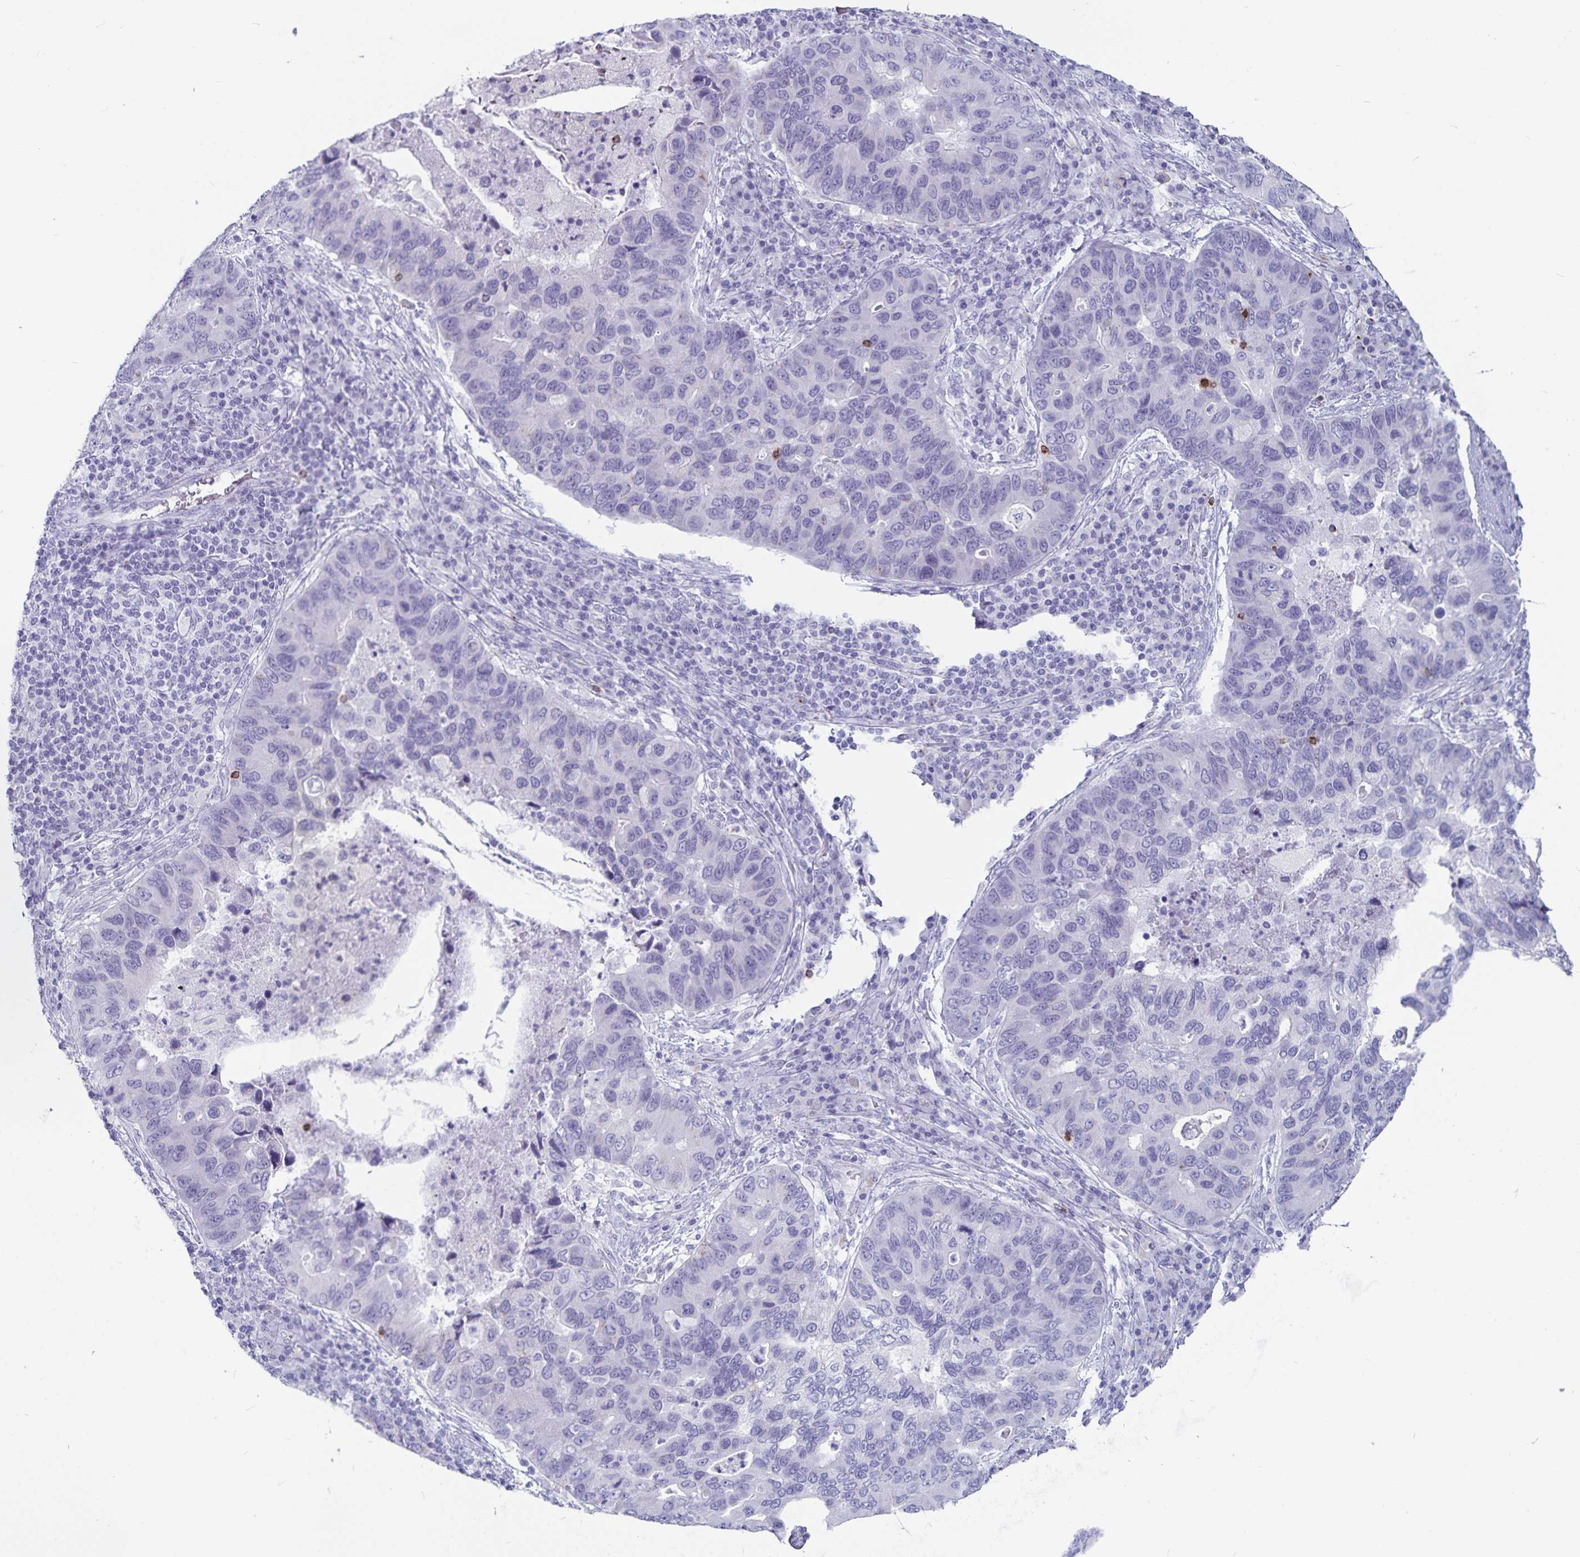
{"staining": {"intensity": "negative", "quantity": "none", "location": "none"}, "tissue": "lung cancer", "cell_type": "Tumor cells", "image_type": "cancer", "snomed": [{"axis": "morphology", "description": "Adenocarcinoma, NOS"}, {"axis": "morphology", "description": "Adenocarcinoma, metastatic, NOS"}, {"axis": "topography", "description": "Lymph node"}, {"axis": "topography", "description": "Lung"}], "caption": "Lung adenocarcinoma stained for a protein using IHC reveals no staining tumor cells.", "gene": "GNLY", "patient": {"sex": "female", "age": 54}}